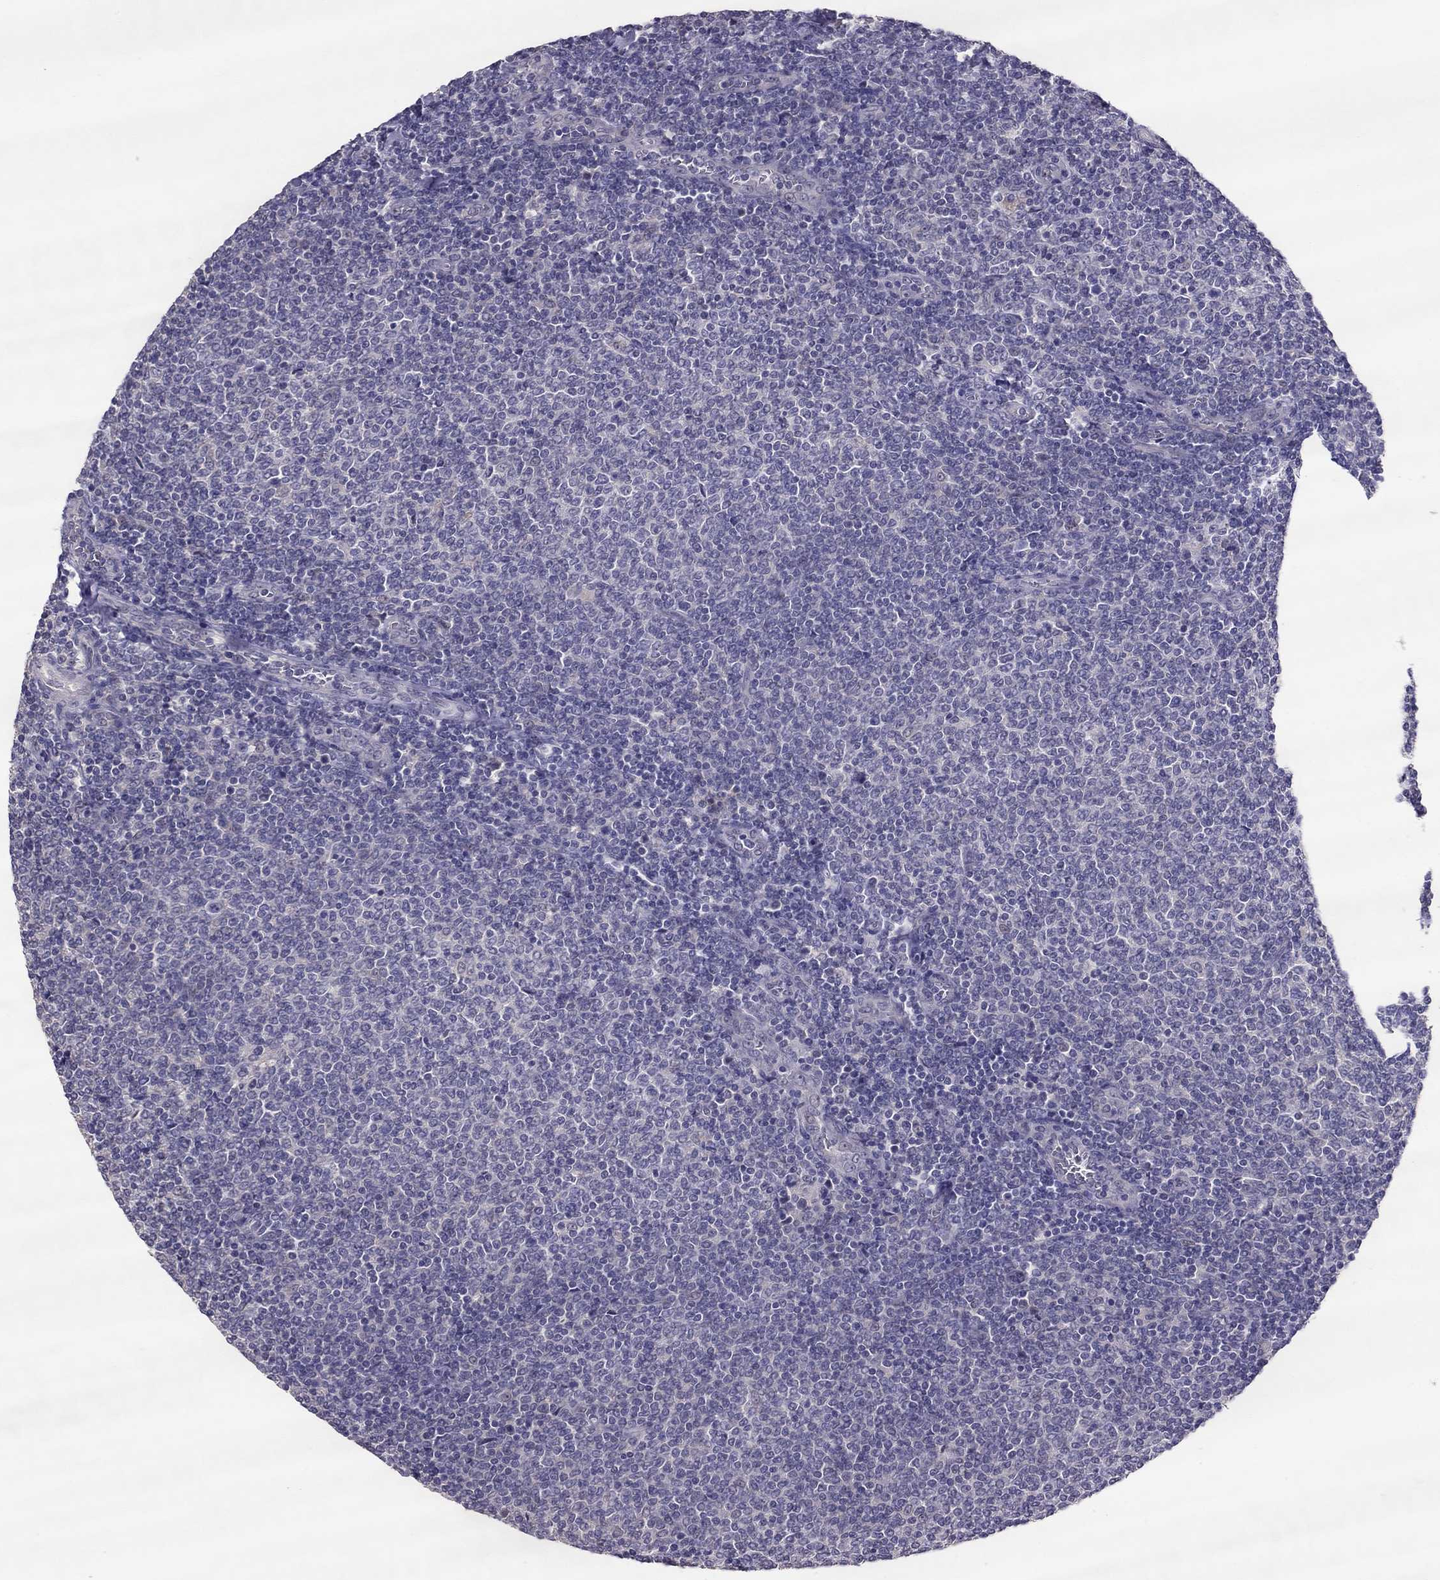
{"staining": {"intensity": "negative", "quantity": "none", "location": "none"}, "tissue": "lymphoma", "cell_type": "Tumor cells", "image_type": "cancer", "snomed": [{"axis": "morphology", "description": "Malignant lymphoma, non-Hodgkin's type, Low grade"}, {"axis": "topography", "description": "Lymph node"}], "caption": "A micrograph of lymphoma stained for a protein shows no brown staining in tumor cells. (DAB (3,3'-diaminobenzidine) immunohistochemistry, high magnification).", "gene": "LRRC46", "patient": {"sex": "male", "age": 52}}